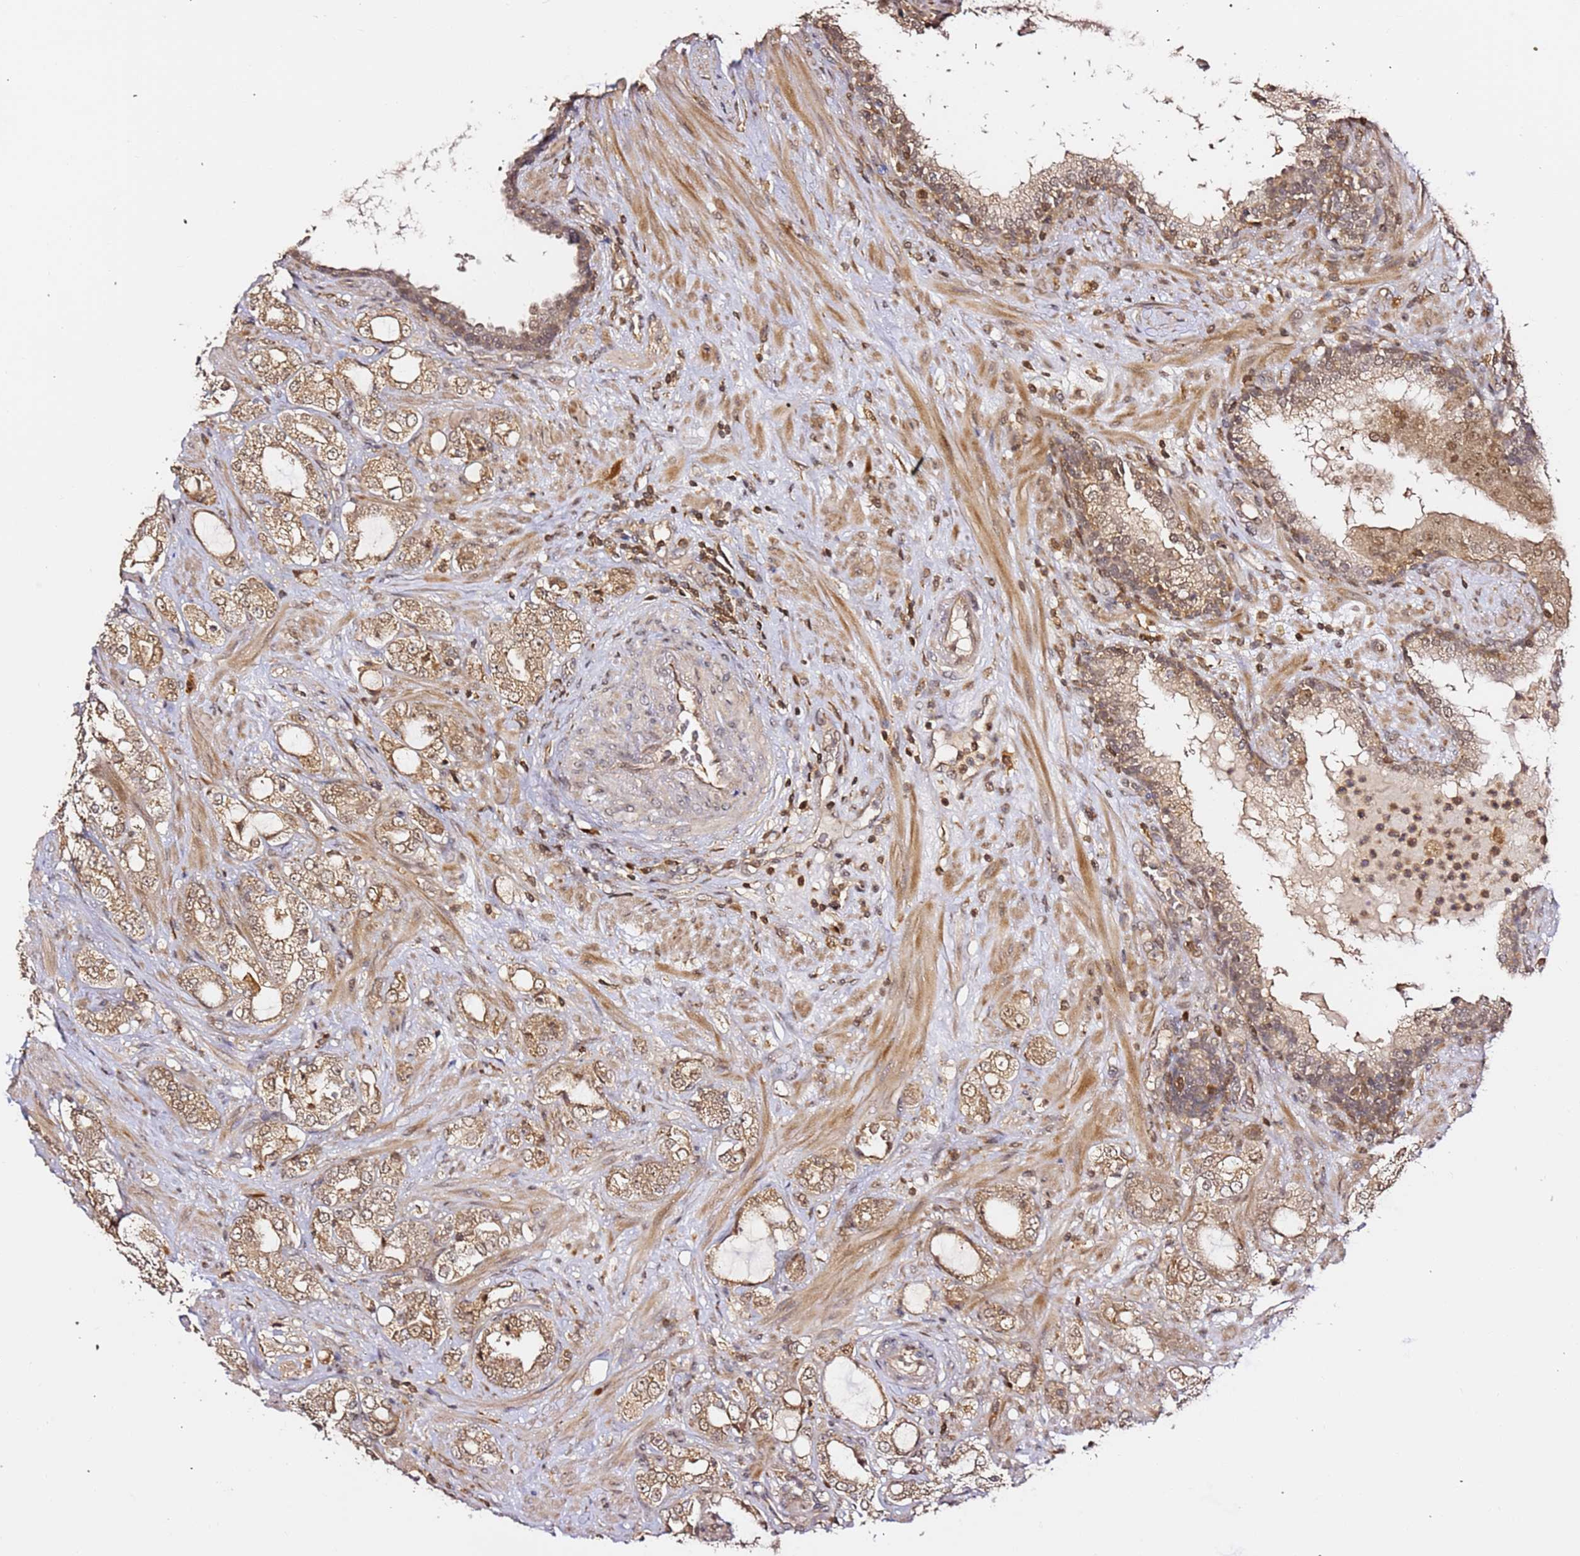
{"staining": {"intensity": "moderate", "quantity": ">75%", "location": "cytoplasmic/membranous"}, "tissue": "prostate cancer", "cell_type": "Tumor cells", "image_type": "cancer", "snomed": [{"axis": "morphology", "description": "Adenocarcinoma, High grade"}, {"axis": "topography", "description": "Prostate"}], "caption": "A medium amount of moderate cytoplasmic/membranous positivity is seen in approximately >75% of tumor cells in high-grade adenocarcinoma (prostate) tissue.", "gene": "OR5V1", "patient": {"sex": "male", "age": 64}}